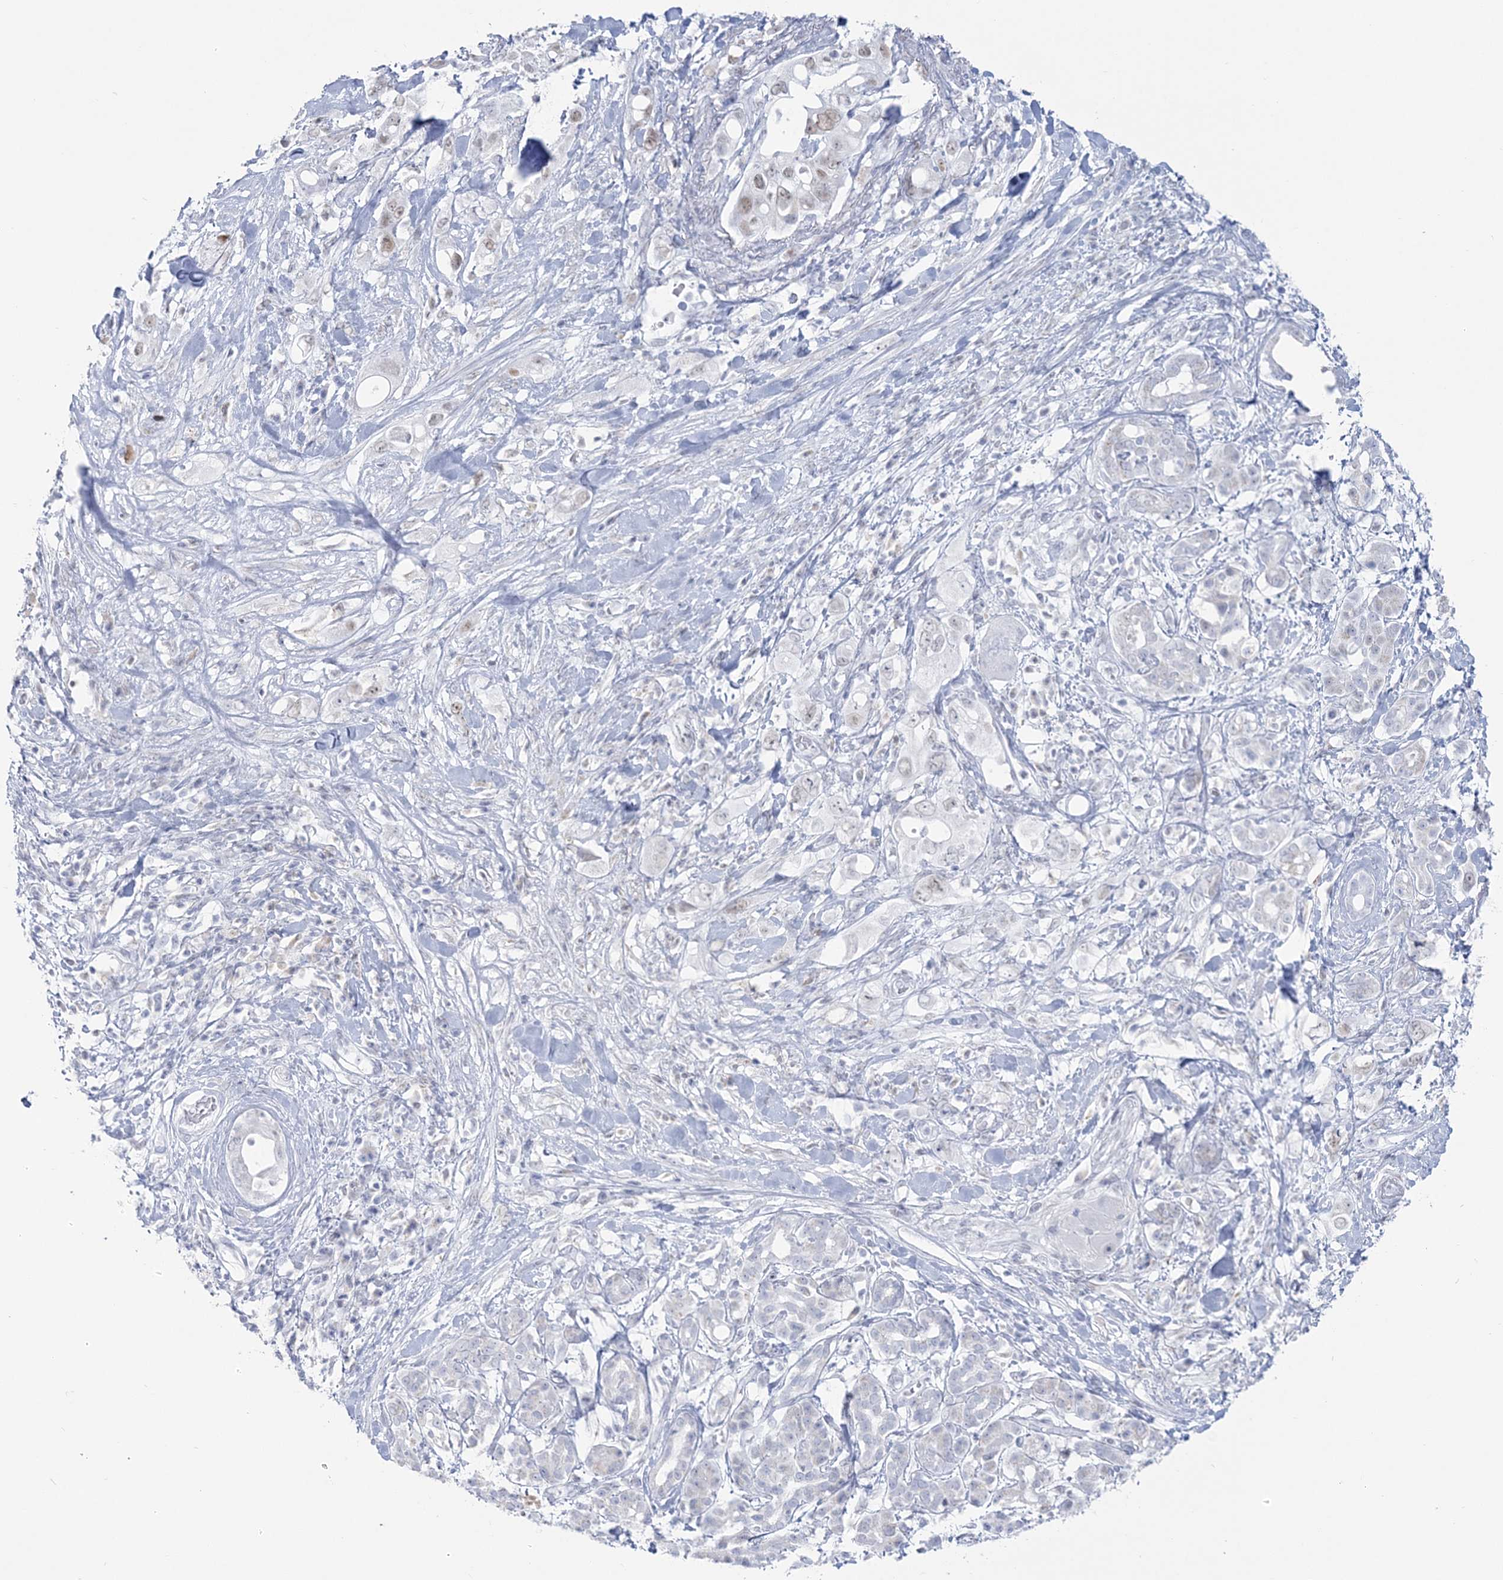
{"staining": {"intensity": "weak", "quantity": "<25%", "location": "nuclear"}, "tissue": "pancreatic cancer", "cell_type": "Tumor cells", "image_type": "cancer", "snomed": [{"axis": "morphology", "description": "Adenocarcinoma, NOS"}, {"axis": "topography", "description": "Pancreas"}], "caption": "This is an IHC image of human pancreatic cancer. There is no expression in tumor cells.", "gene": "ZNF843", "patient": {"sex": "female", "age": 56}}